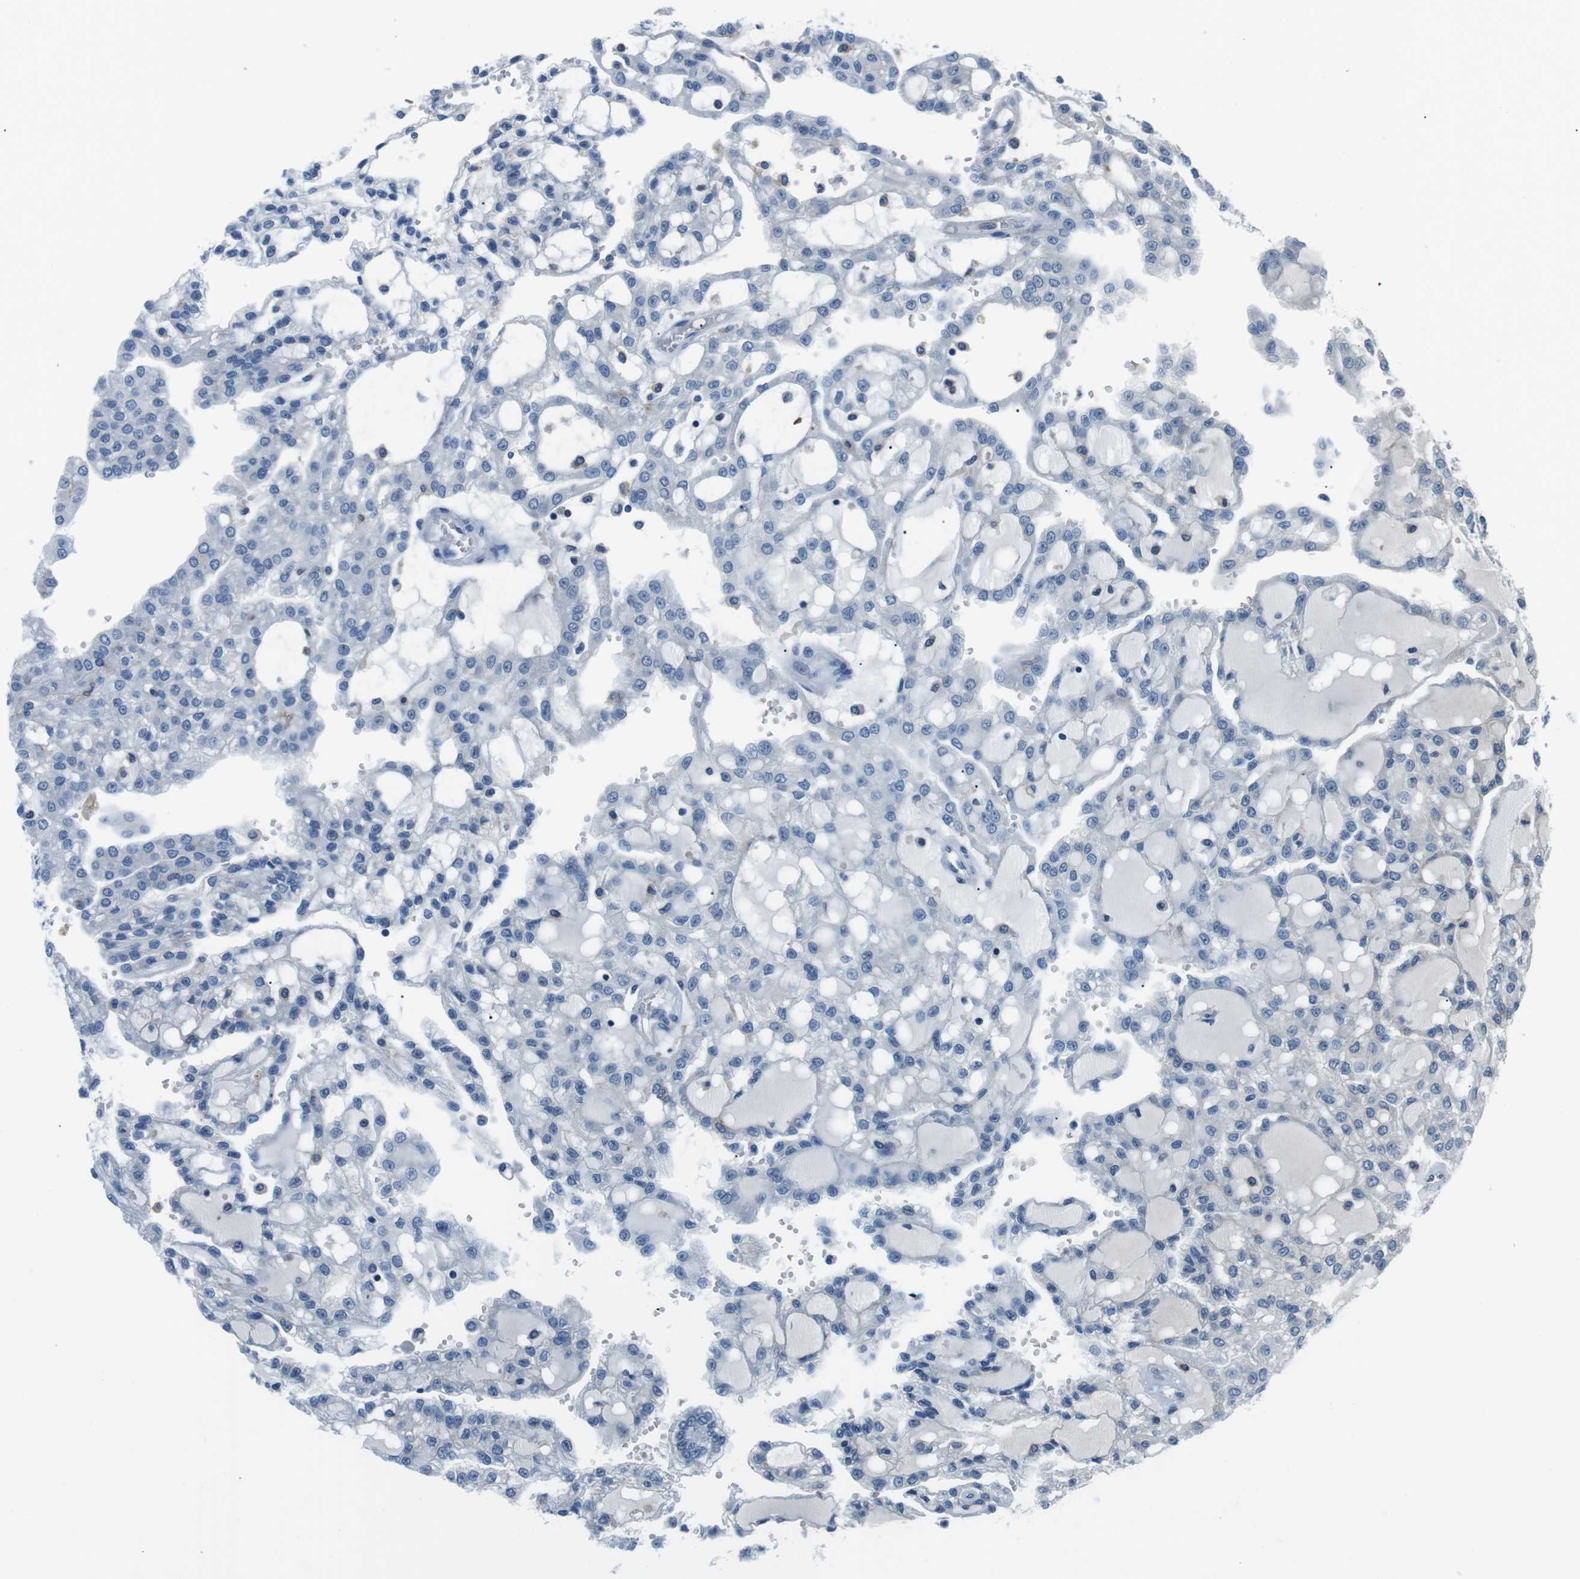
{"staining": {"intensity": "negative", "quantity": "none", "location": "none"}, "tissue": "renal cancer", "cell_type": "Tumor cells", "image_type": "cancer", "snomed": [{"axis": "morphology", "description": "Adenocarcinoma, NOS"}, {"axis": "topography", "description": "Kidney"}], "caption": "A micrograph of adenocarcinoma (renal) stained for a protein demonstrates no brown staining in tumor cells.", "gene": "CSF2RA", "patient": {"sex": "male", "age": 63}}